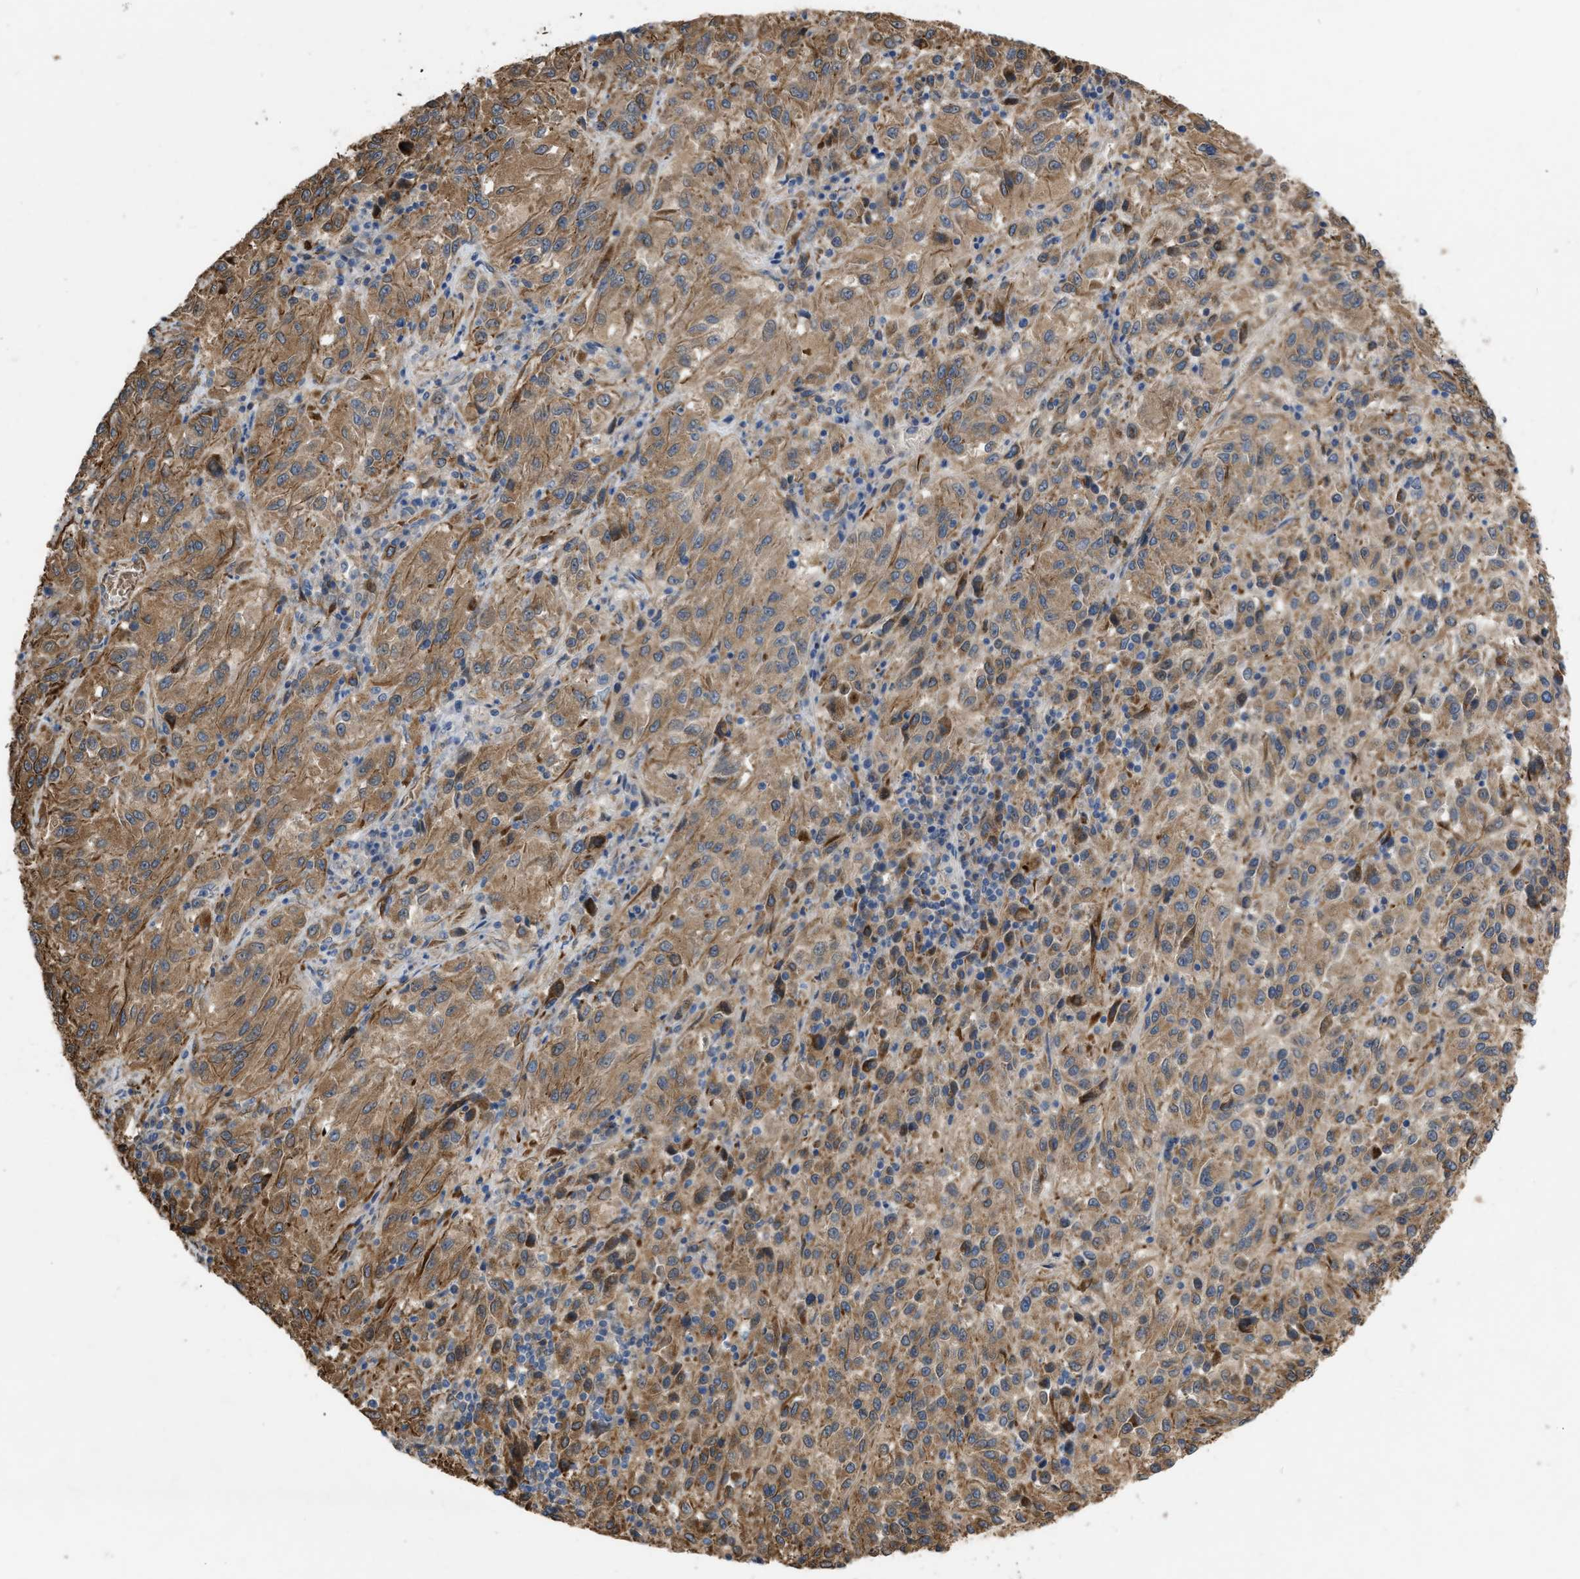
{"staining": {"intensity": "moderate", "quantity": ">75%", "location": "cytoplasmic/membranous"}, "tissue": "melanoma", "cell_type": "Tumor cells", "image_type": "cancer", "snomed": [{"axis": "morphology", "description": "Malignant melanoma, Metastatic site"}, {"axis": "topography", "description": "Lung"}], "caption": "High-power microscopy captured an IHC image of malignant melanoma (metastatic site), revealing moderate cytoplasmic/membranous staining in about >75% of tumor cells.", "gene": "SLC4A11", "patient": {"sex": "male", "age": 64}}